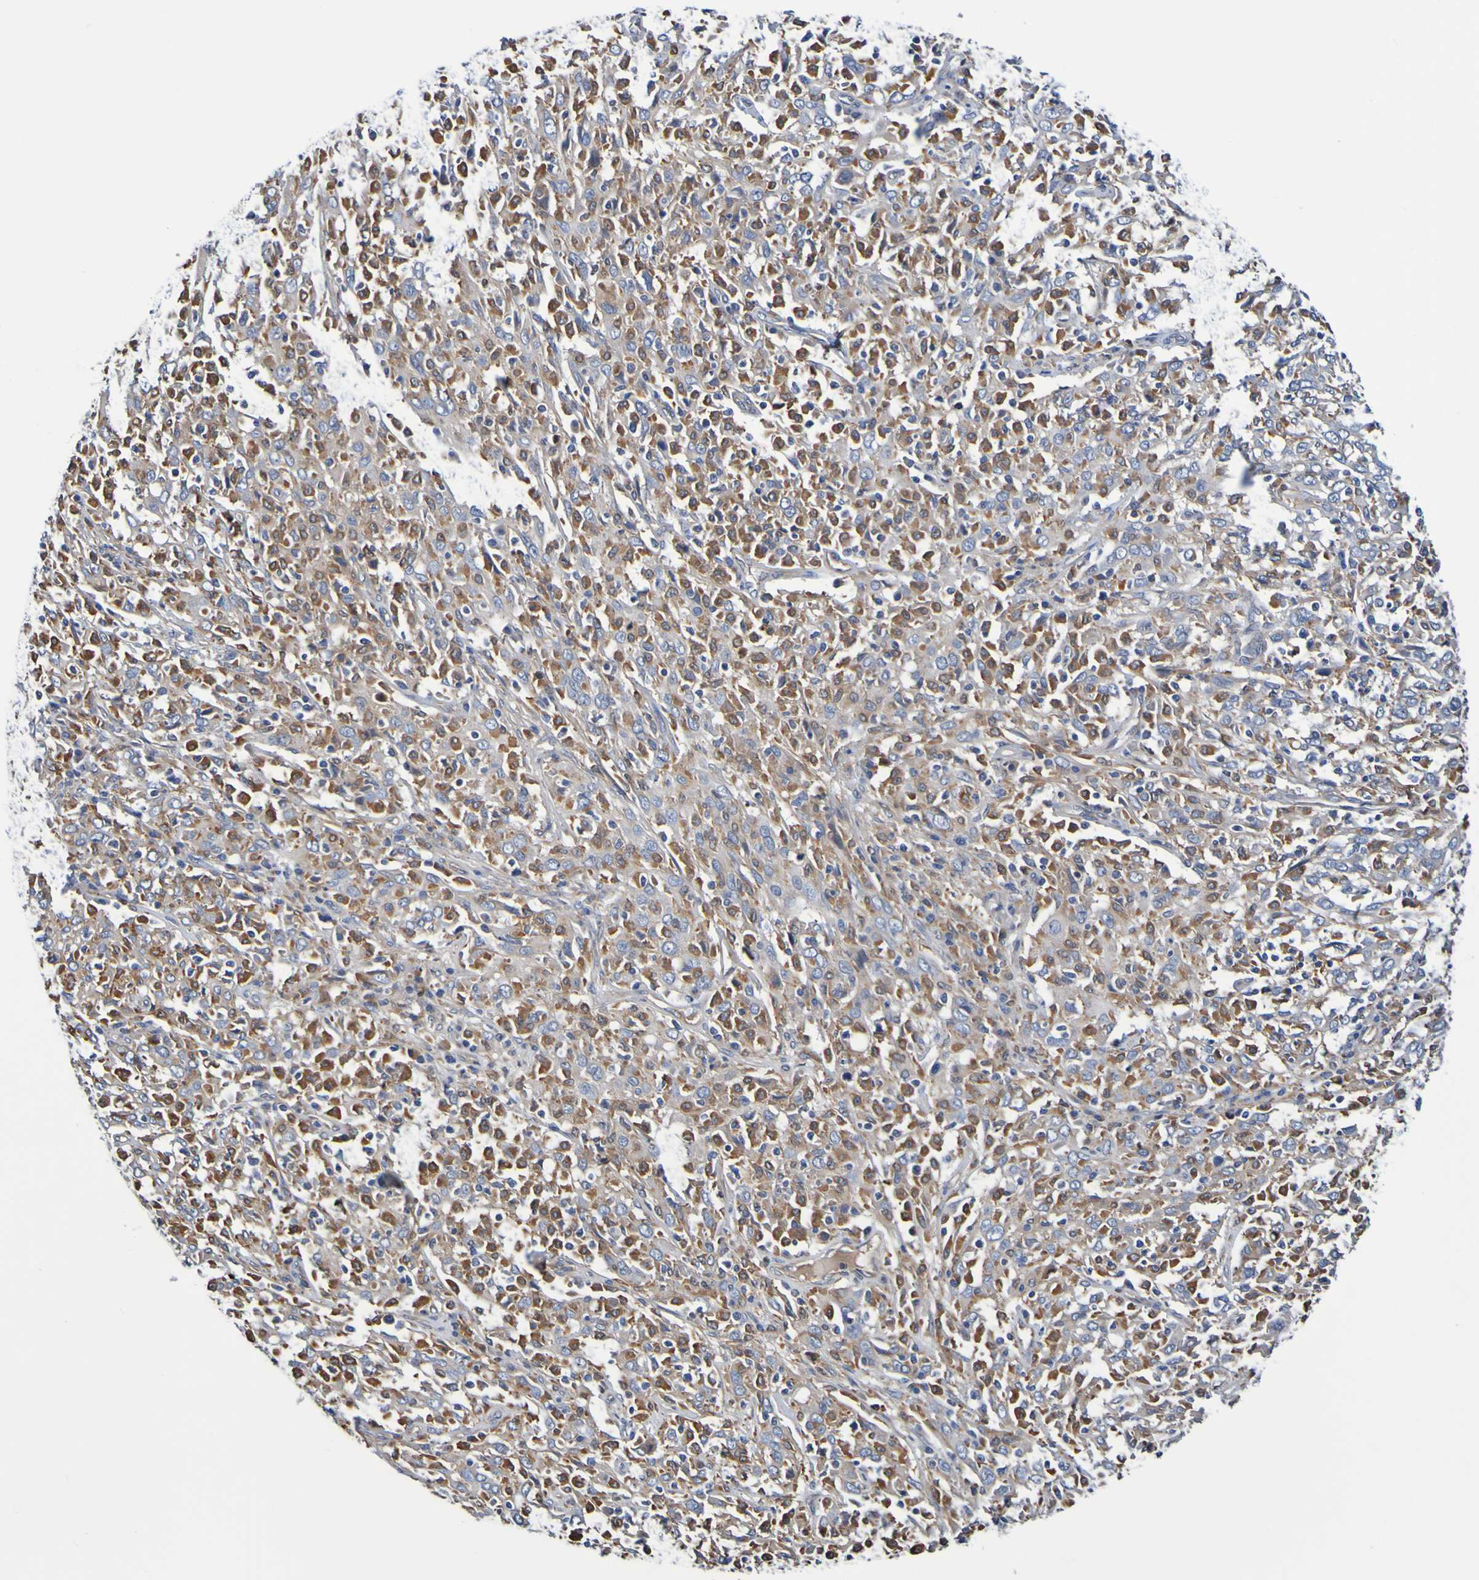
{"staining": {"intensity": "moderate", "quantity": "25%-75%", "location": "cytoplasmic/membranous"}, "tissue": "cervical cancer", "cell_type": "Tumor cells", "image_type": "cancer", "snomed": [{"axis": "morphology", "description": "Squamous cell carcinoma, NOS"}, {"axis": "topography", "description": "Cervix"}], "caption": "Moderate cytoplasmic/membranous staining is seen in about 25%-75% of tumor cells in squamous cell carcinoma (cervical). Immunohistochemistry (ihc) stains the protein of interest in brown and the nuclei are stained blue.", "gene": "METAP2", "patient": {"sex": "female", "age": 46}}